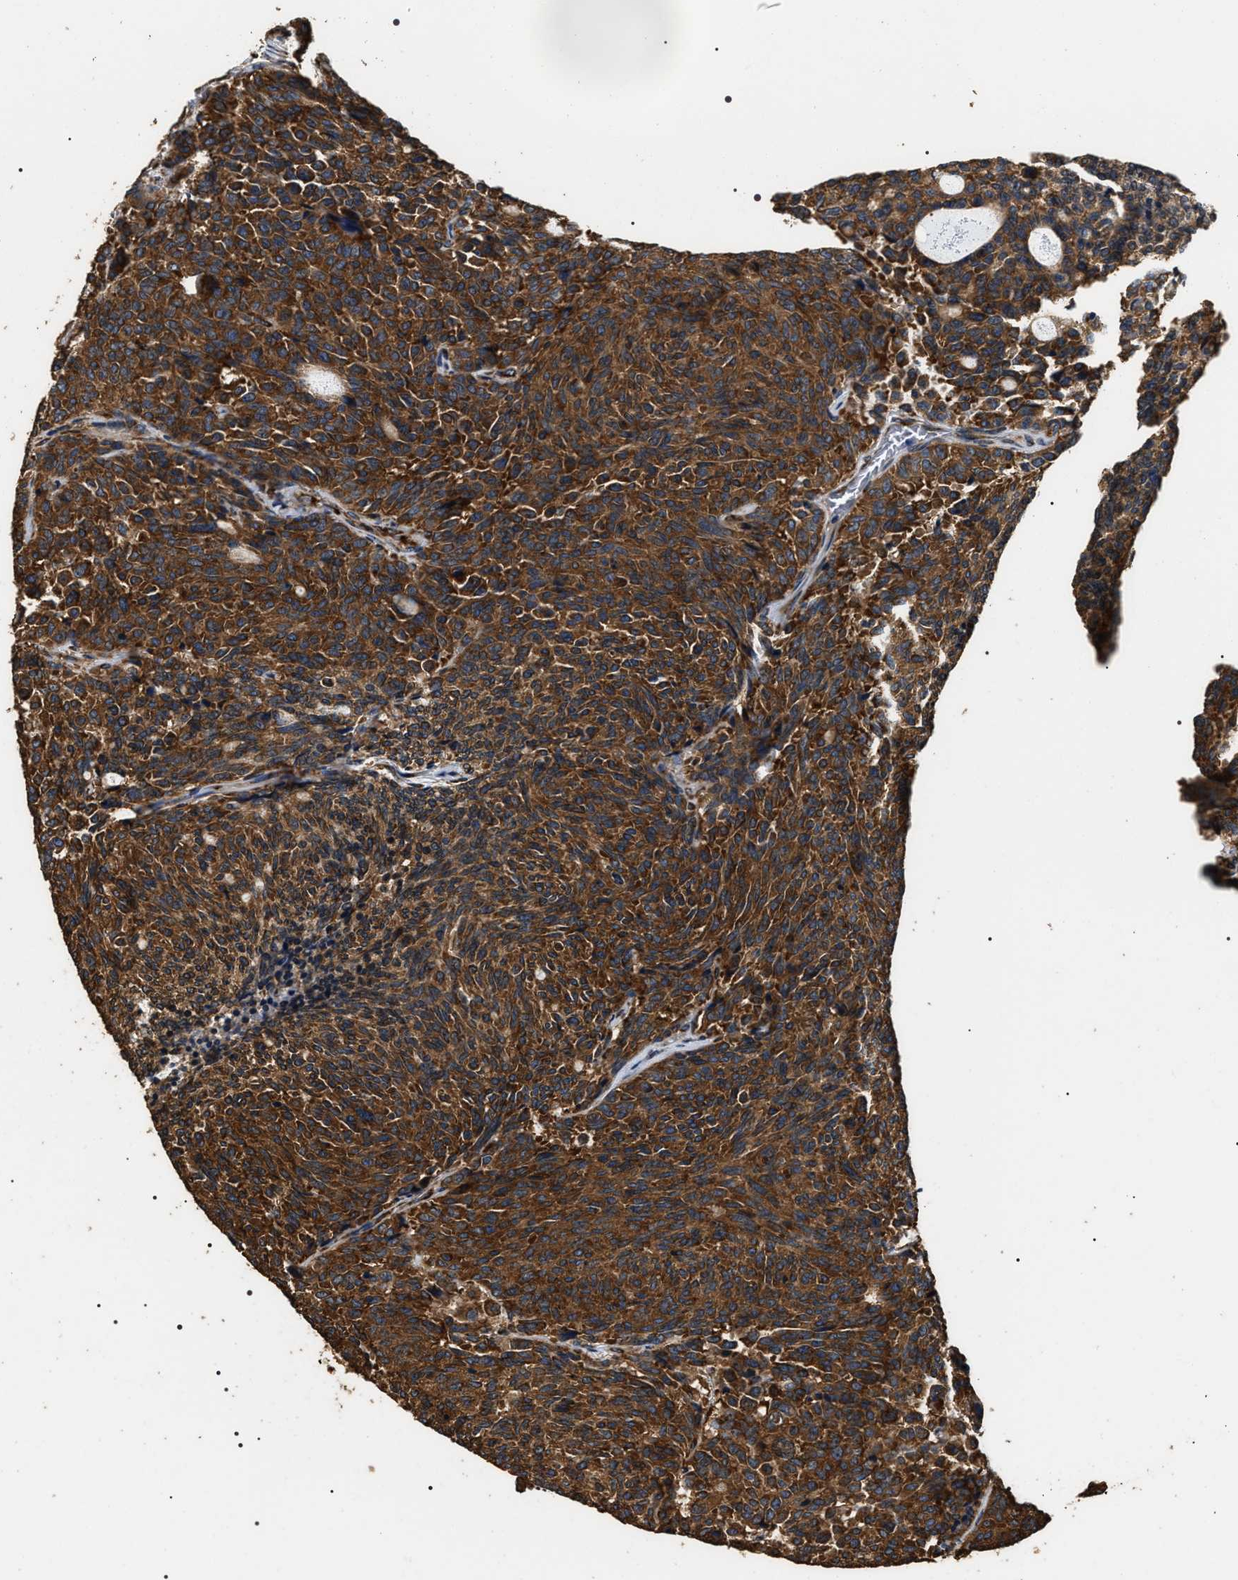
{"staining": {"intensity": "strong", "quantity": ">75%", "location": "cytoplasmic/membranous"}, "tissue": "carcinoid", "cell_type": "Tumor cells", "image_type": "cancer", "snomed": [{"axis": "morphology", "description": "Carcinoid, malignant, NOS"}, {"axis": "topography", "description": "Pancreas"}], "caption": "Protein staining of carcinoid tissue displays strong cytoplasmic/membranous expression in about >75% of tumor cells.", "gene": "KTN1", "patient": {"sex": "female", "age": 54}}